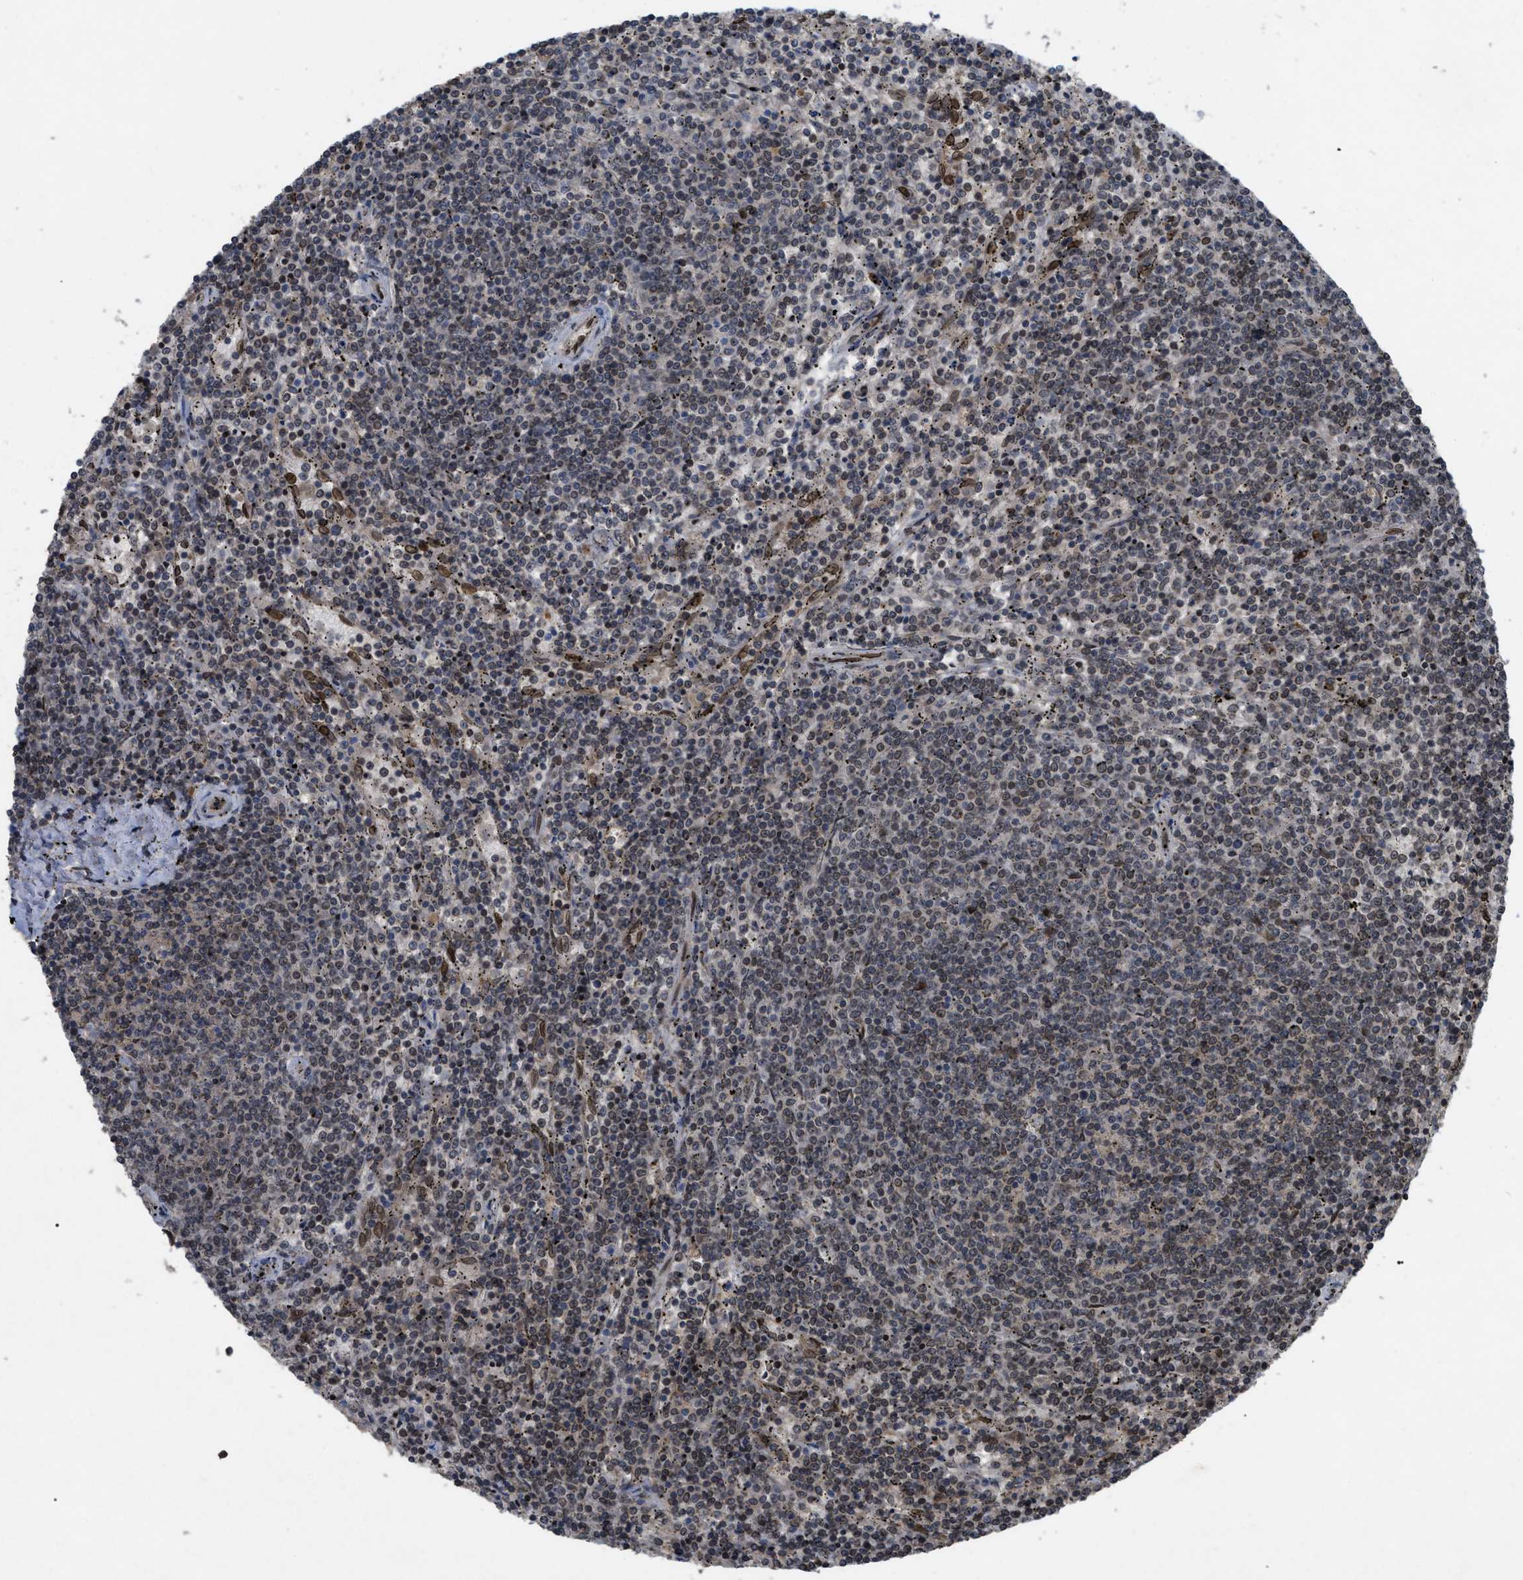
{"staining": {"intensity": "weak", "quantity": ">75%", "location": "nuclear"}, "tissue": "lymphoma", "cell_type": "Tumor cells", "image_type": "cancer", "snomed": [{"axis": "morphology", "description": "Malignant lymphoma, non-Hodgkin's type, Low grade"}, {"axis": "topography", "description": "Spleen"}], "caption": "High-power microscopy captured an IHC image of lymphoma, revealing weak nuclear staining in about >75% of tumor cells.", "gene": "CRY1", "patient": {"sex": "female", "age": 50}}